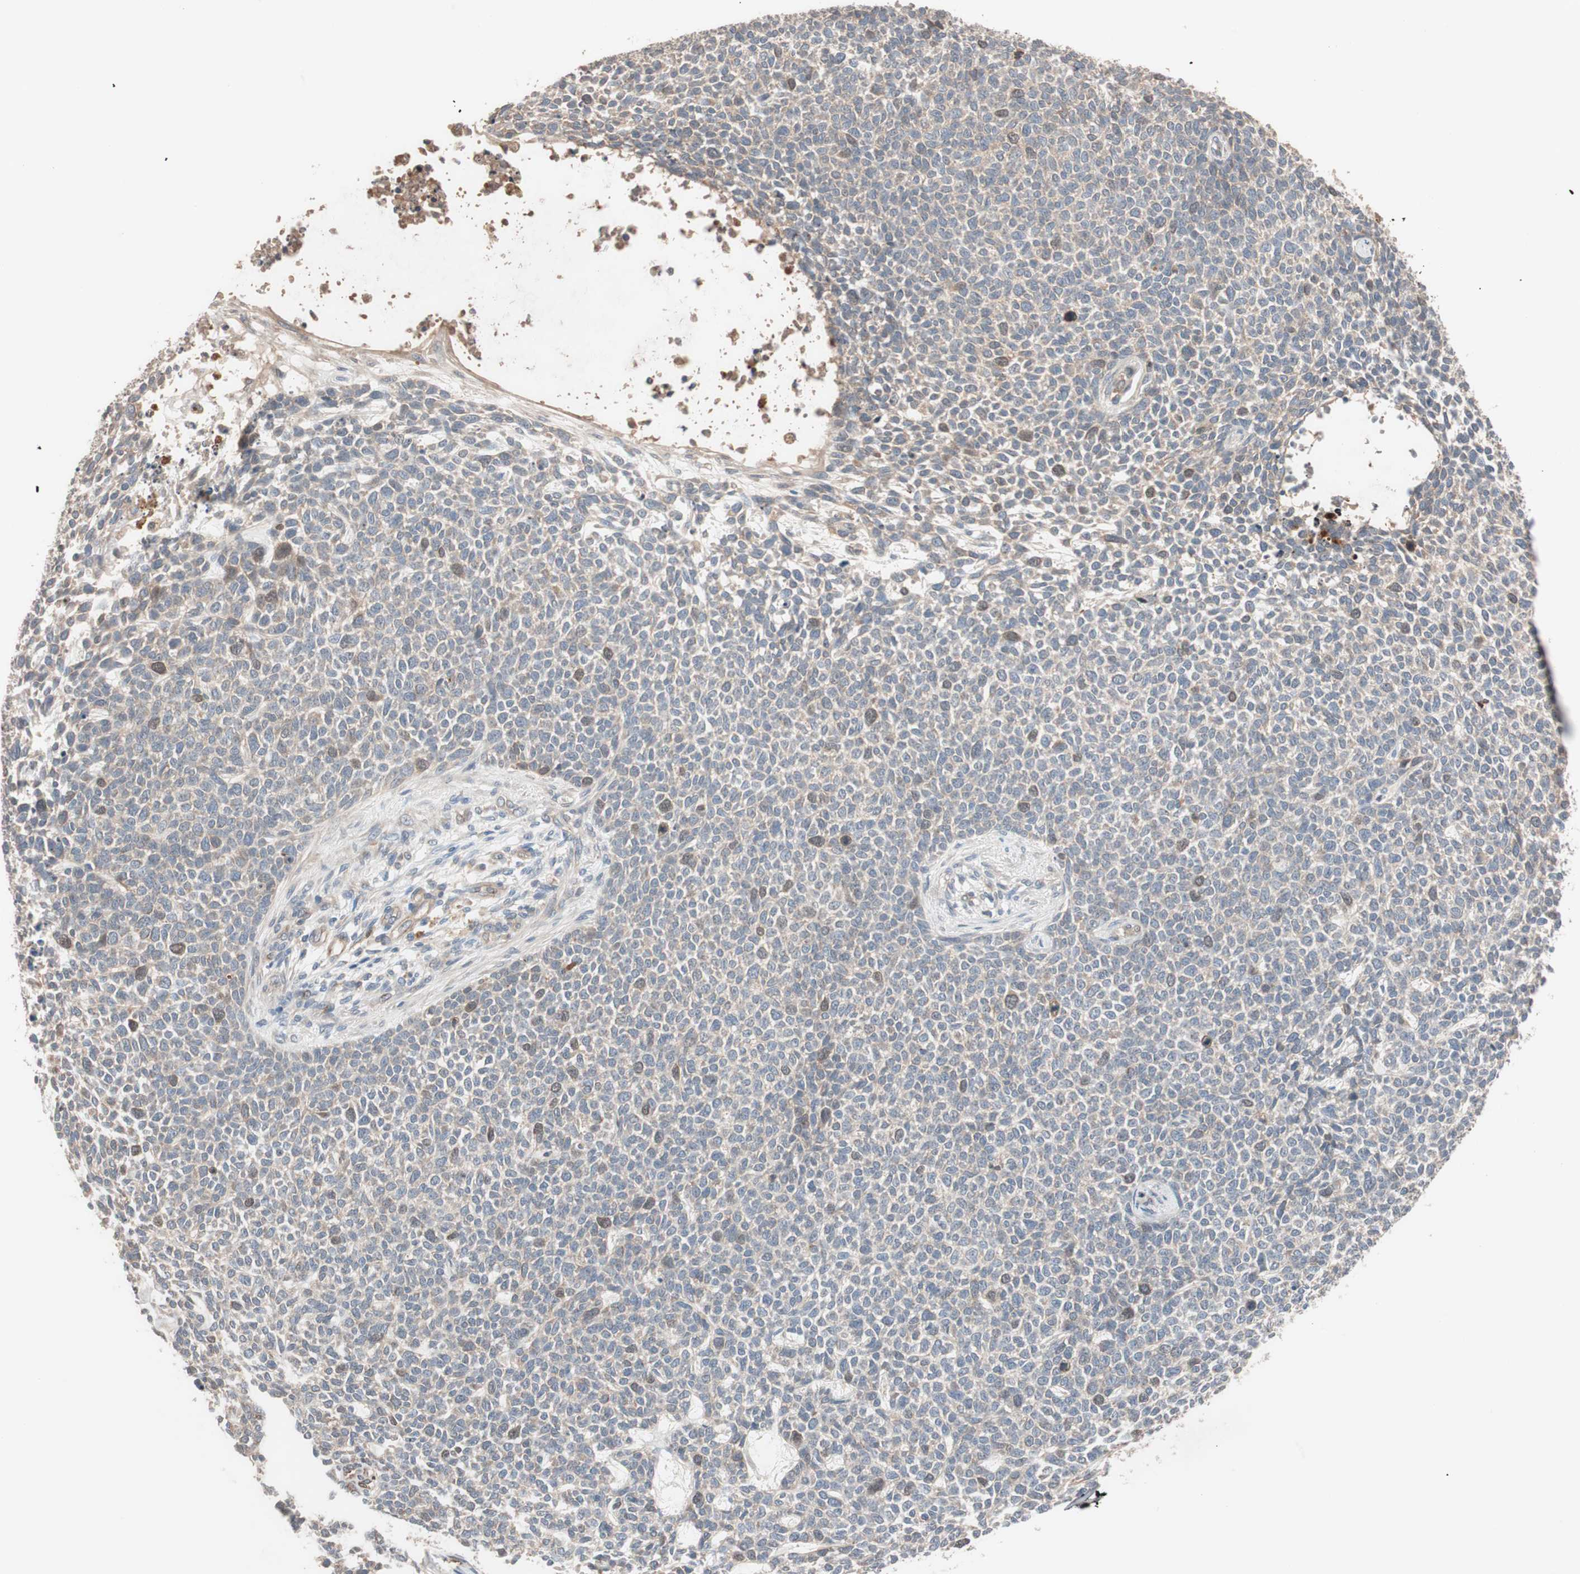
{"staining": {"intensity": "weak", "quantity": ">75%", "location": "cytoplasmic/membranous"}, "tissue": "skin cancer", "cell_type": "Tumor cells", "image_type": "cancer", "snomed": [{"axis": "morphology", "description": "Basal cell carcinoma"}, {"axis": "topography", "description": "Skin"}], "caption": "Immunohistochemistry (DAB (3,3'-diaminobenzidine)) staining of human skin basal cell carcinoma displays weak cytoplasmic/membranous protein staining in approximately >75% of tumor cells.", "gene": "SDC4", "patient": {"sex": "female", "age": 84}}